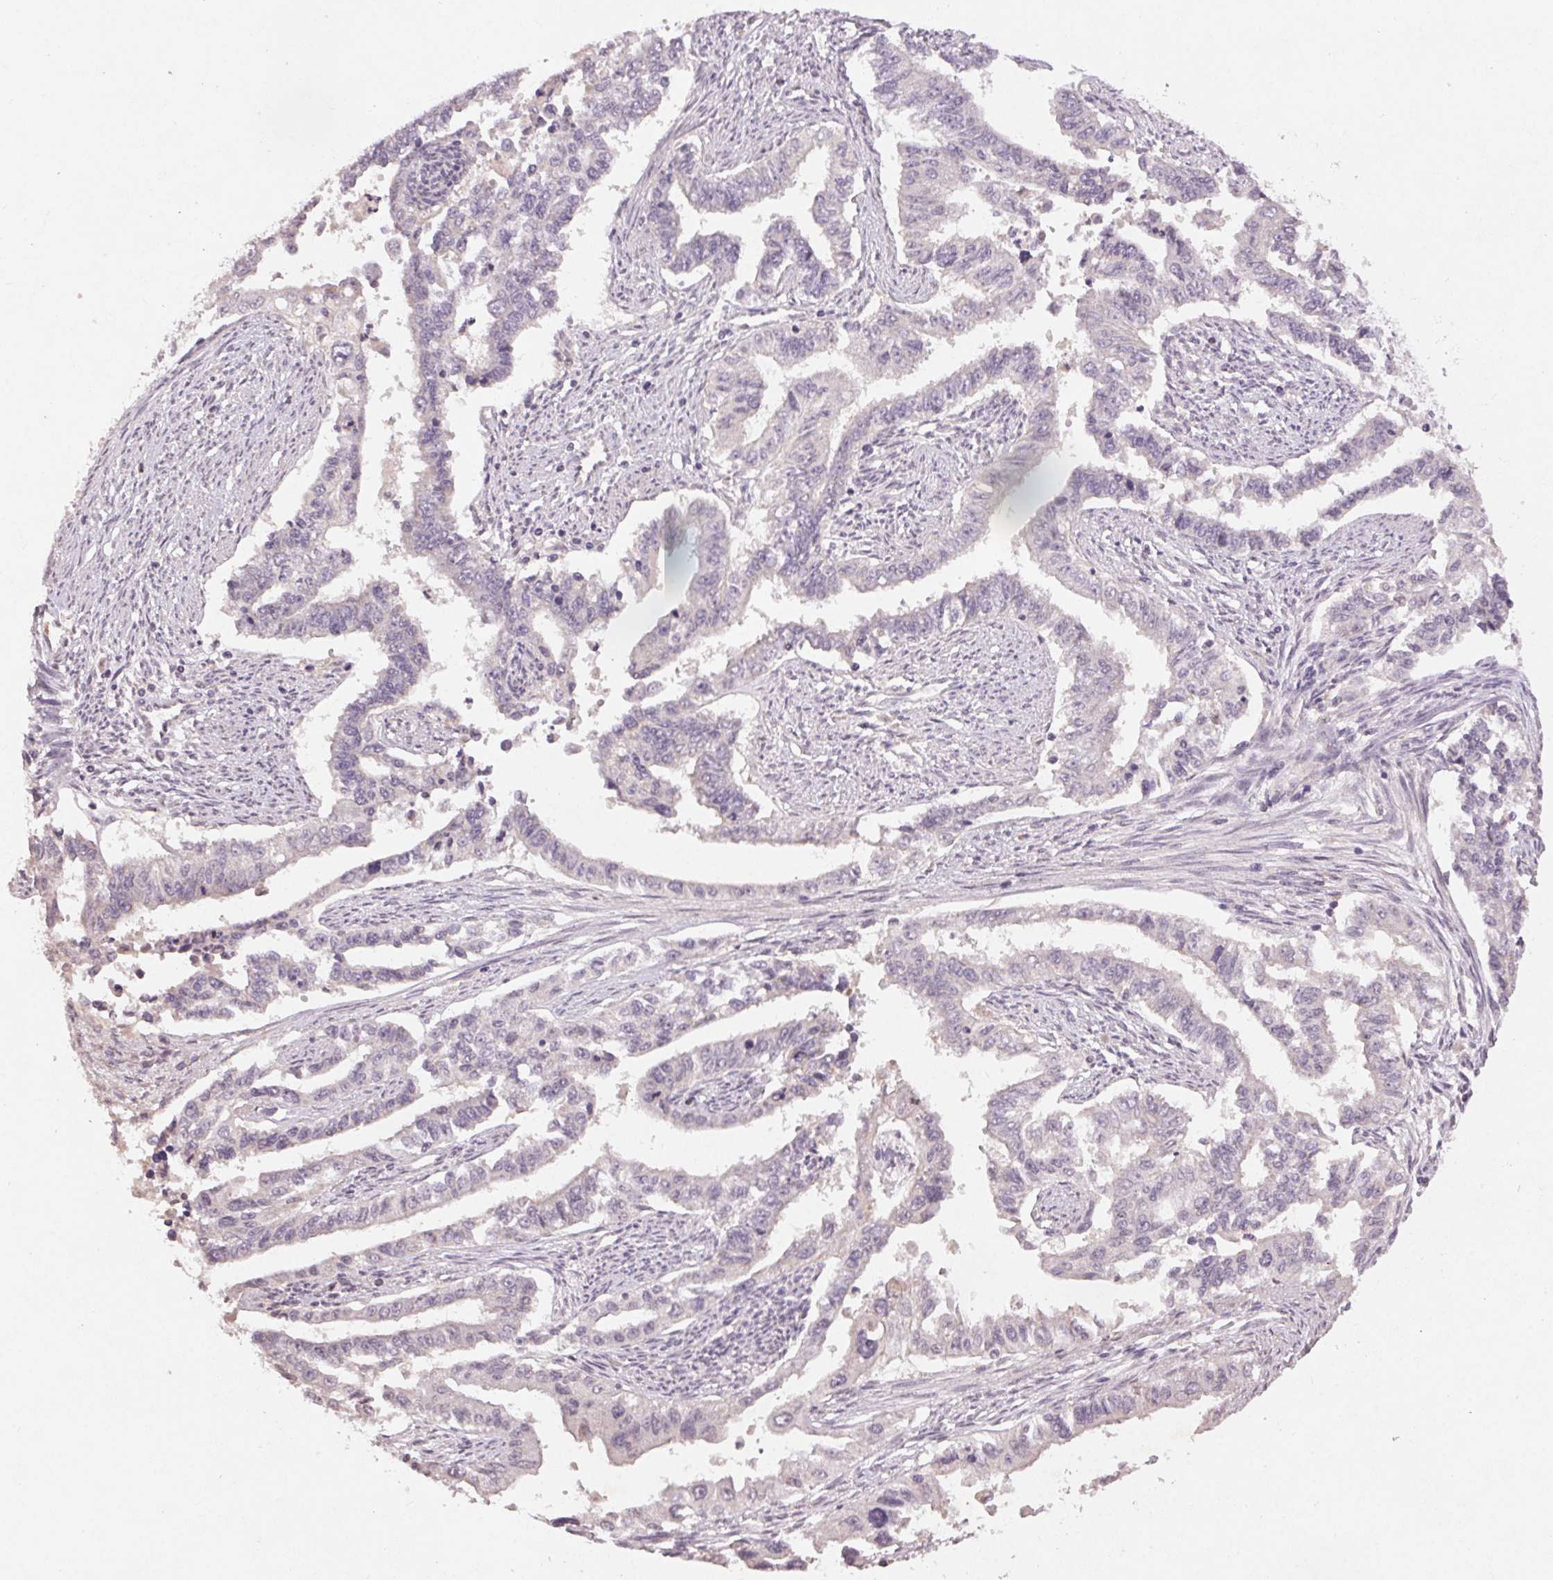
{"staining": {"intensity": "negative", "quantity": "none", "location": "none"}, "tissue": "endometrial cancer", "cell_type": "Tumor cells", "image_type": "cancer", "snomed": [{"axis": "morphology", "description": "Adenocarcinoma, NOS"}, {"axis": "topography", "description": "Uterus"}], "caption": "This is an immunohistochemistry (IHC) photomicrograph of endometrial adenocarcinoma. There is no expression in tumor cells.", "gene": "KLRC3", "patient": {"sex": "female", "age": 59}}